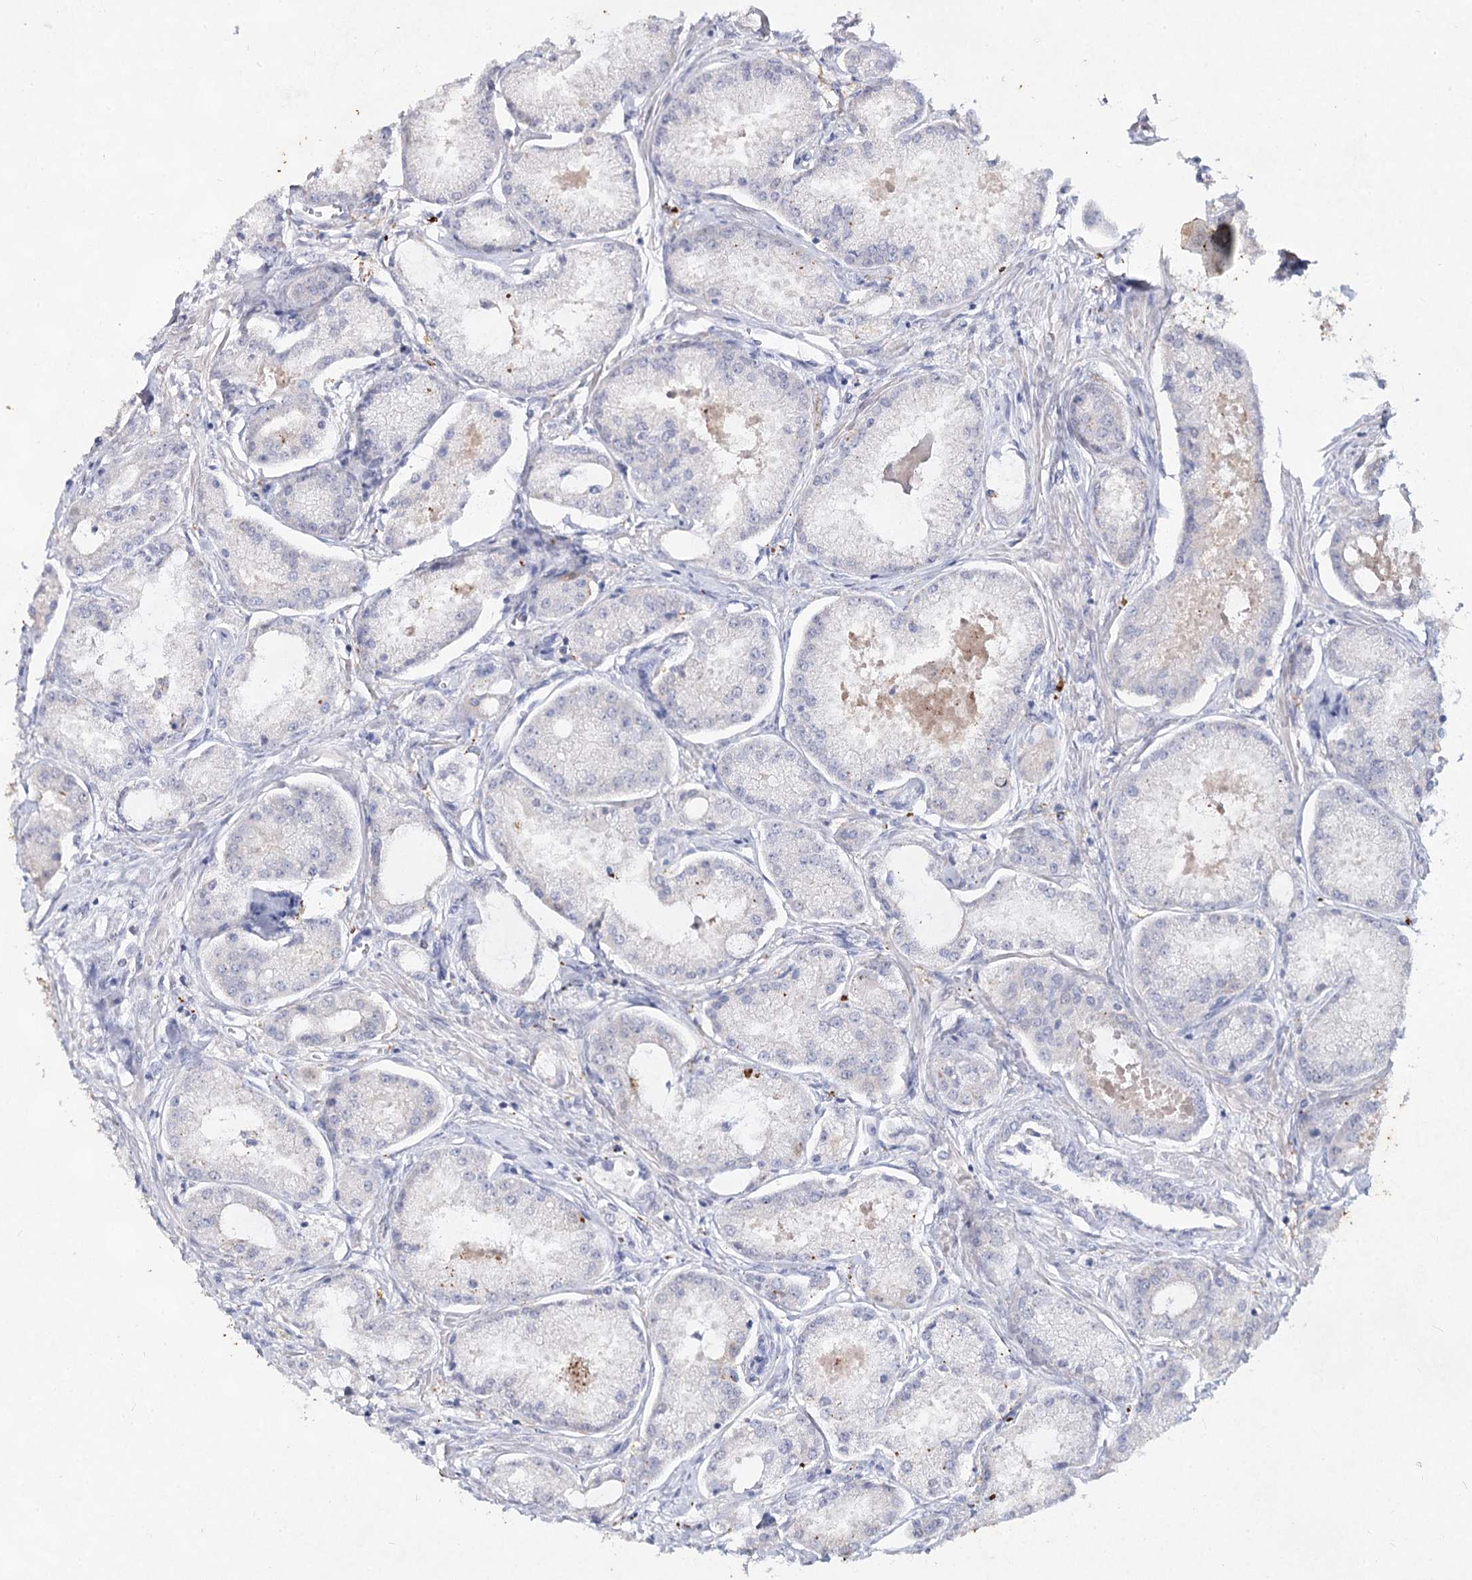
{"staining": {"intensity": "negative", "quantity": "none", "location": "none"}, "tissue": "prostate cancer", "cell_type": "Tumor cells", "image_type": "cancer", "snomed": [{"axis": "morphology", "description": "Adenocarcinoma, Low grade"}, {"axis": "topography", "description": "Prostate"}], "caption": "This is an immunohistochemistry (IHC) image of prostate low-grade adenocarcinoma. There is no positivity in tumor cells.", "gene": "CCDC73", "patient": {"sex": "male", "age": 68}}